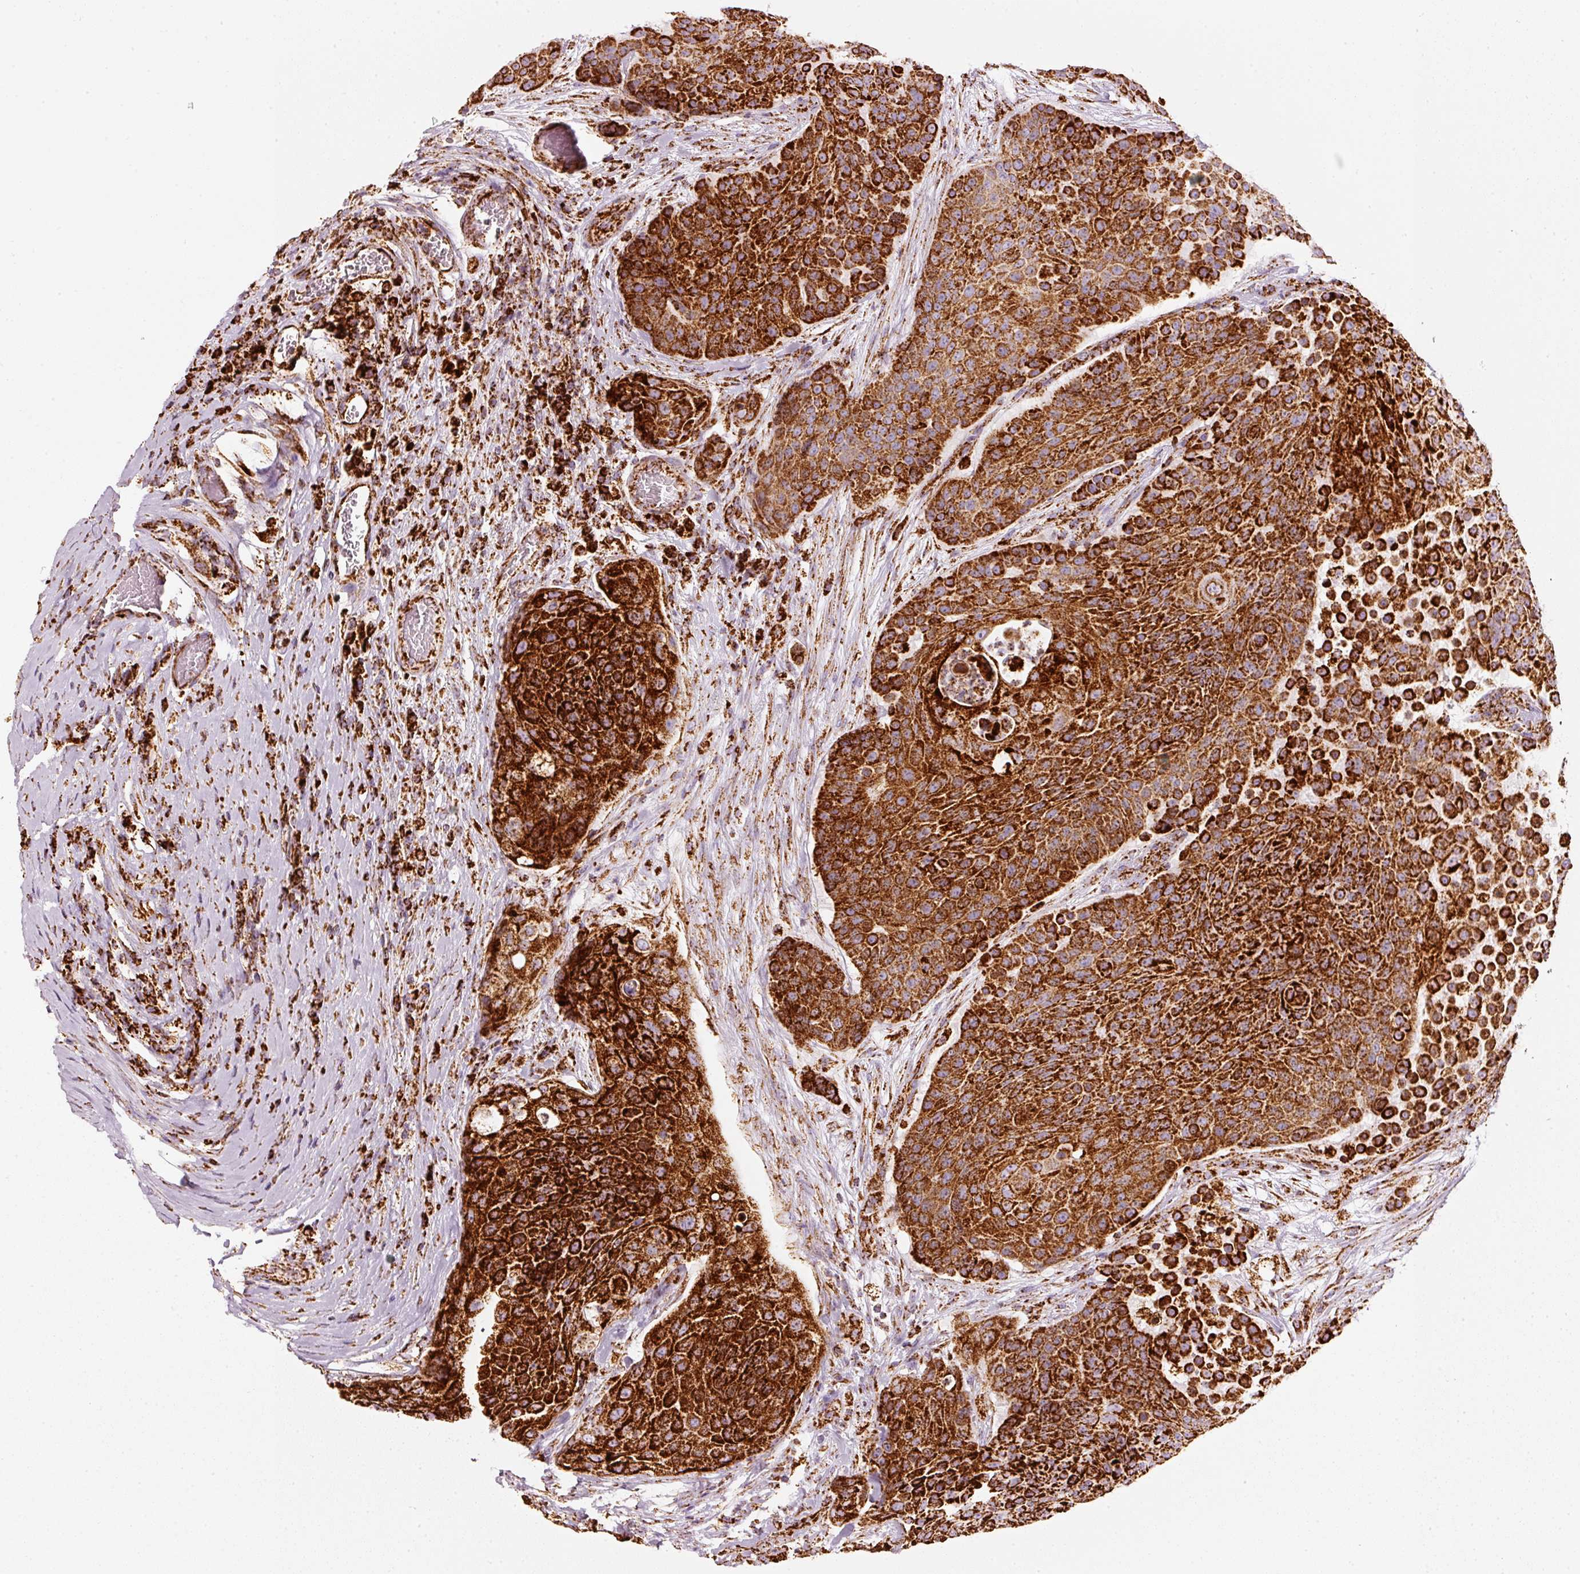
{"staining": {"intensity": "strong", "quantity": ">75%", "location": "cytoplasmic/membranous"}, "tissue": "urothelial cancer", "cell_type": "Tumor cells", "image_type": "cancer", "snomed": [{"axis": "morphology", "description": "Urothelial carcinoma, High grade"}, {"axis": "topography", "description": "Urinary bladder"}], "caption": "The photomicrograph demonstrates a brown stain indicating the presence of a protein in the cytoplasmic/membranous of tumor cells in urothelial cancer.", "gene": "MT-CO2", "patient": {"sex": "female", "age": 63}}